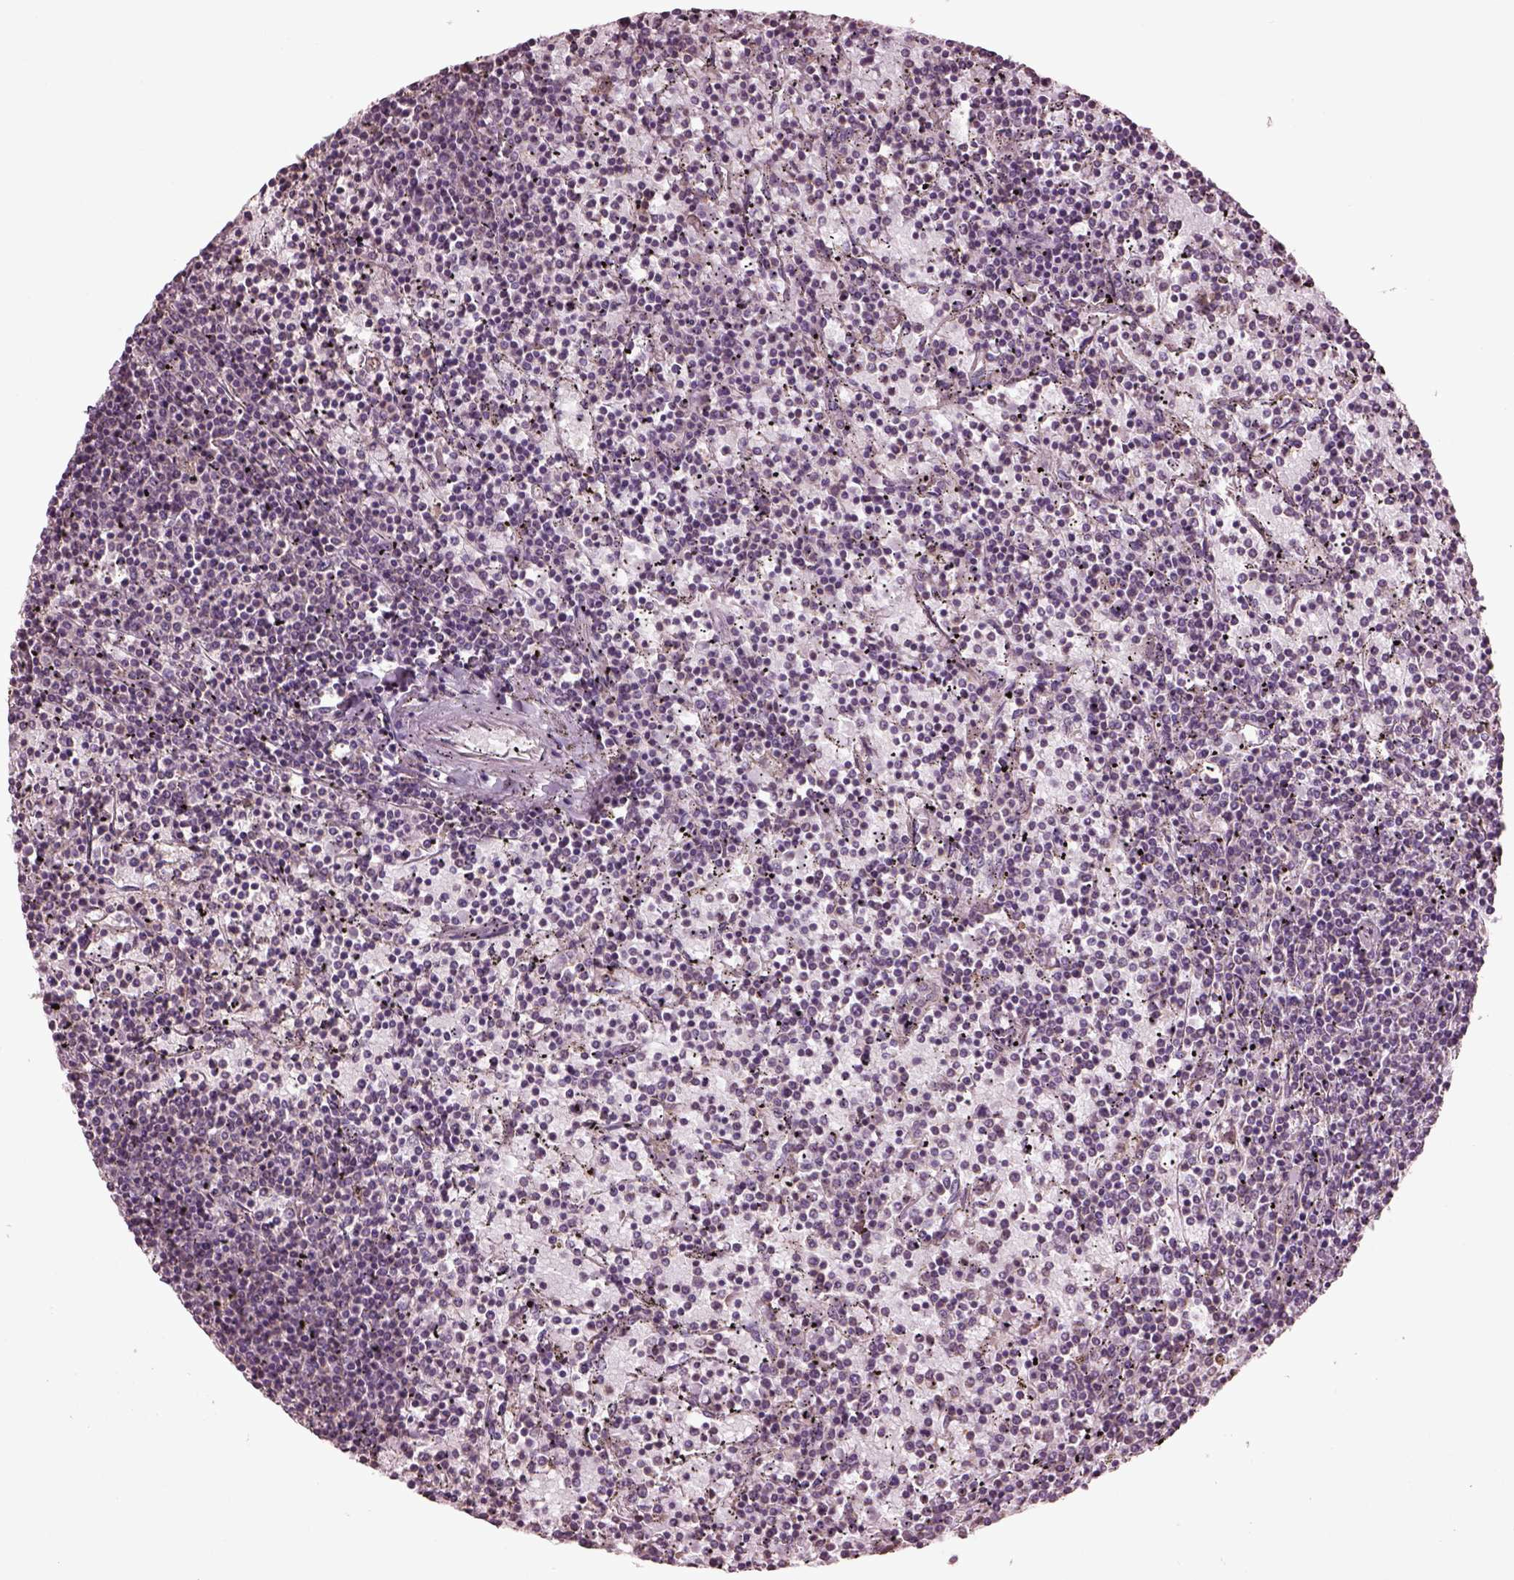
{"staining": {"intensity": "negative", "quantity": "none", "location": "none"}, "tissue": "lymphoma", "cell_type": "Tumor cells", "image_type": "cancer", "snomed": [{"axis": "morphology", "description": "Malignant lymphoma, non-Hodgkin's type, Low grade"}, {"axis": "topography", "description": "Spleen"}], "caption": "Immunohistochemical staining of lymphoma exhibits no significant staining in tumor cells. The staining was performed using DAB to visualize the protein expression in brown, while the nuclei were stained in blue with hematoxylin (Magnification: 20x).", "gene": "SPATA7", "patient": {"sex": "female", "age": 77}}